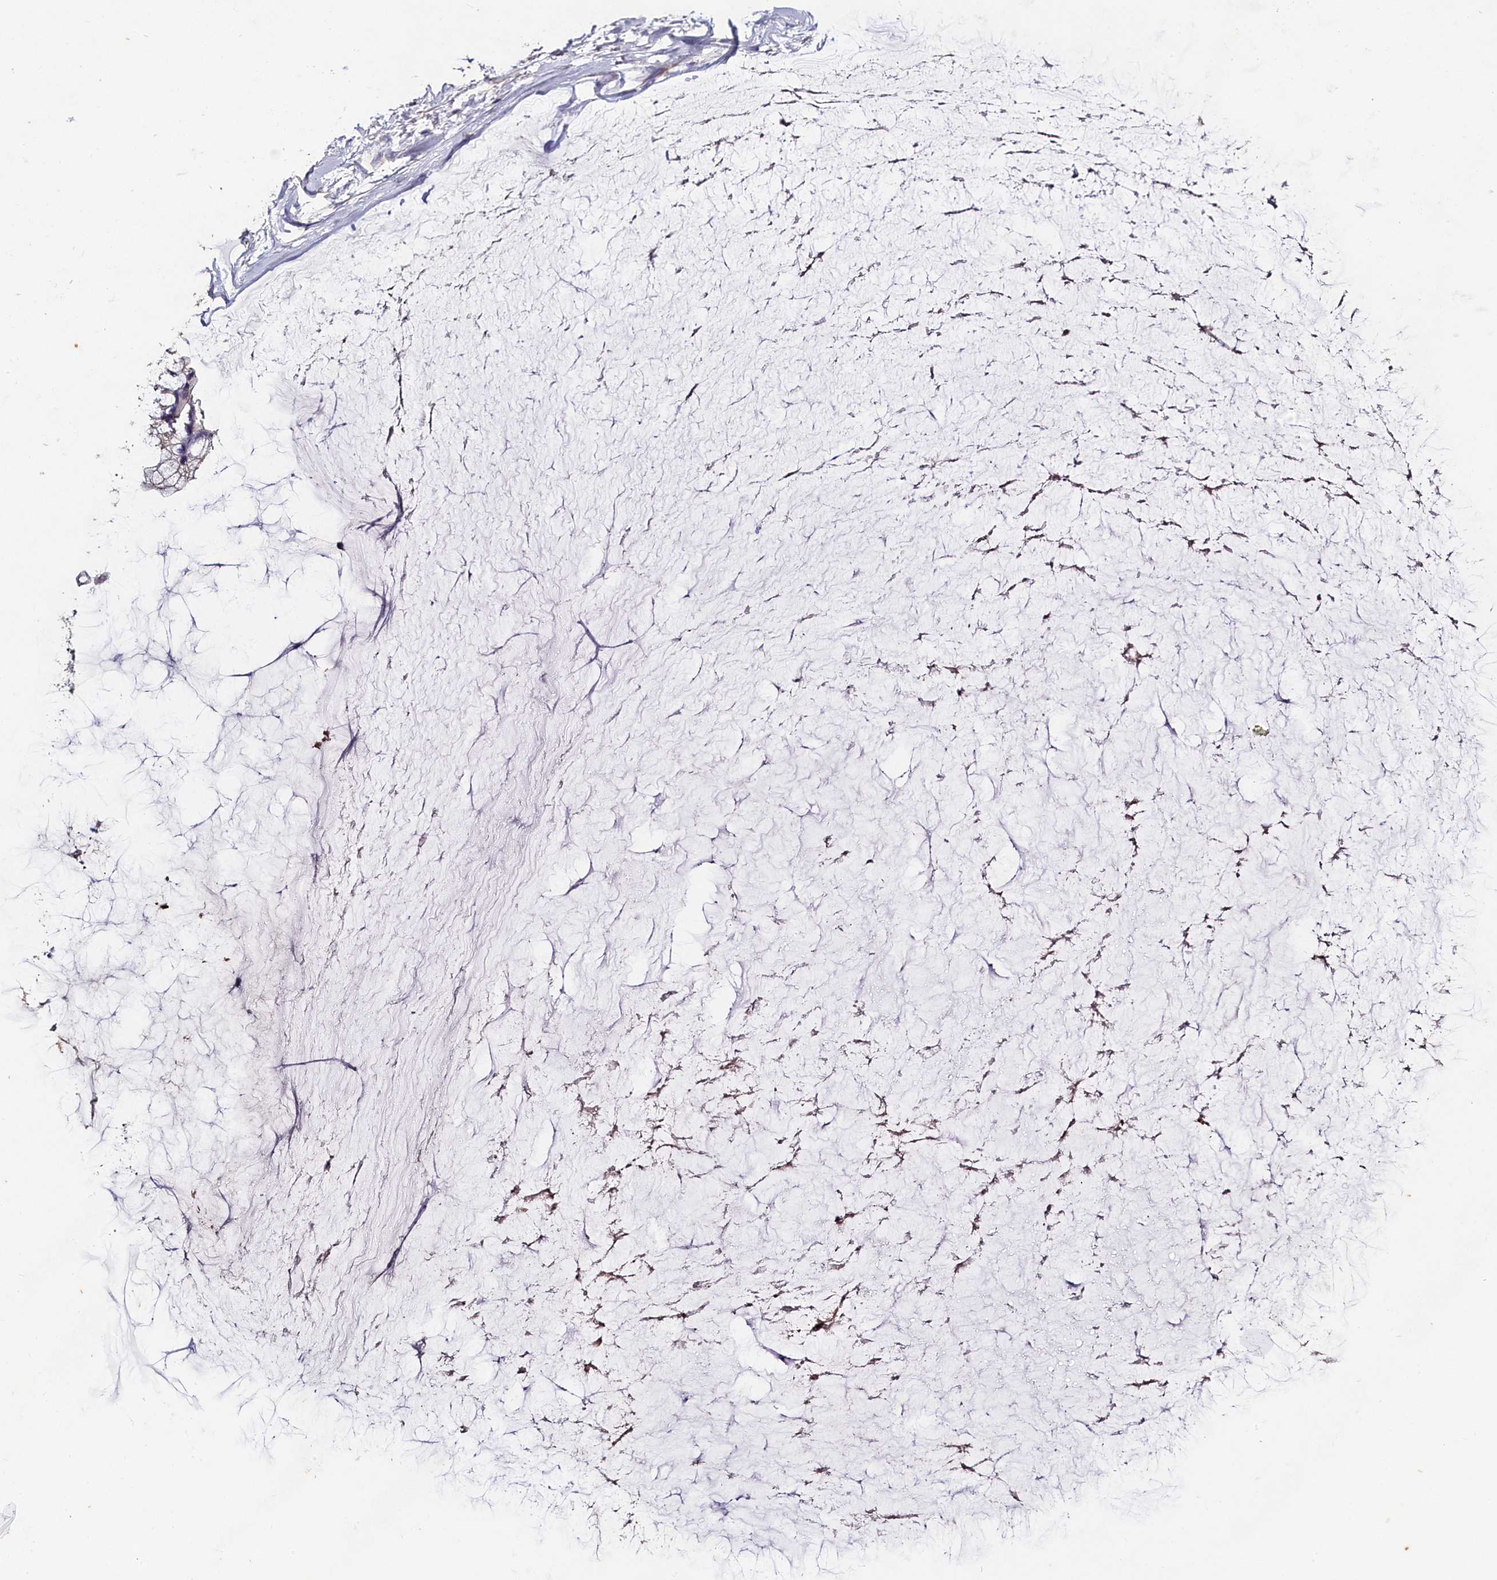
{"staining": {"intensity": "negative", "quantity": "none", "location": "none"}, "tissue": "ovarian cancer", "cell_type": "Tumor cells", "image_type": "cancer", "snomed": [{"axis": "morphology", "description": "Cystadenocarcinoma, mucinous, NOS"}, {"axis": "topography", "description": "Ovary"}], "caption": "Immunohistochemical staining of mucinous cystadenocarcinoma (ovarian) reveals no significant positivity in tumor cells.", "gene": "ST7L", "patient": {"sex": "female", "age": 39}}